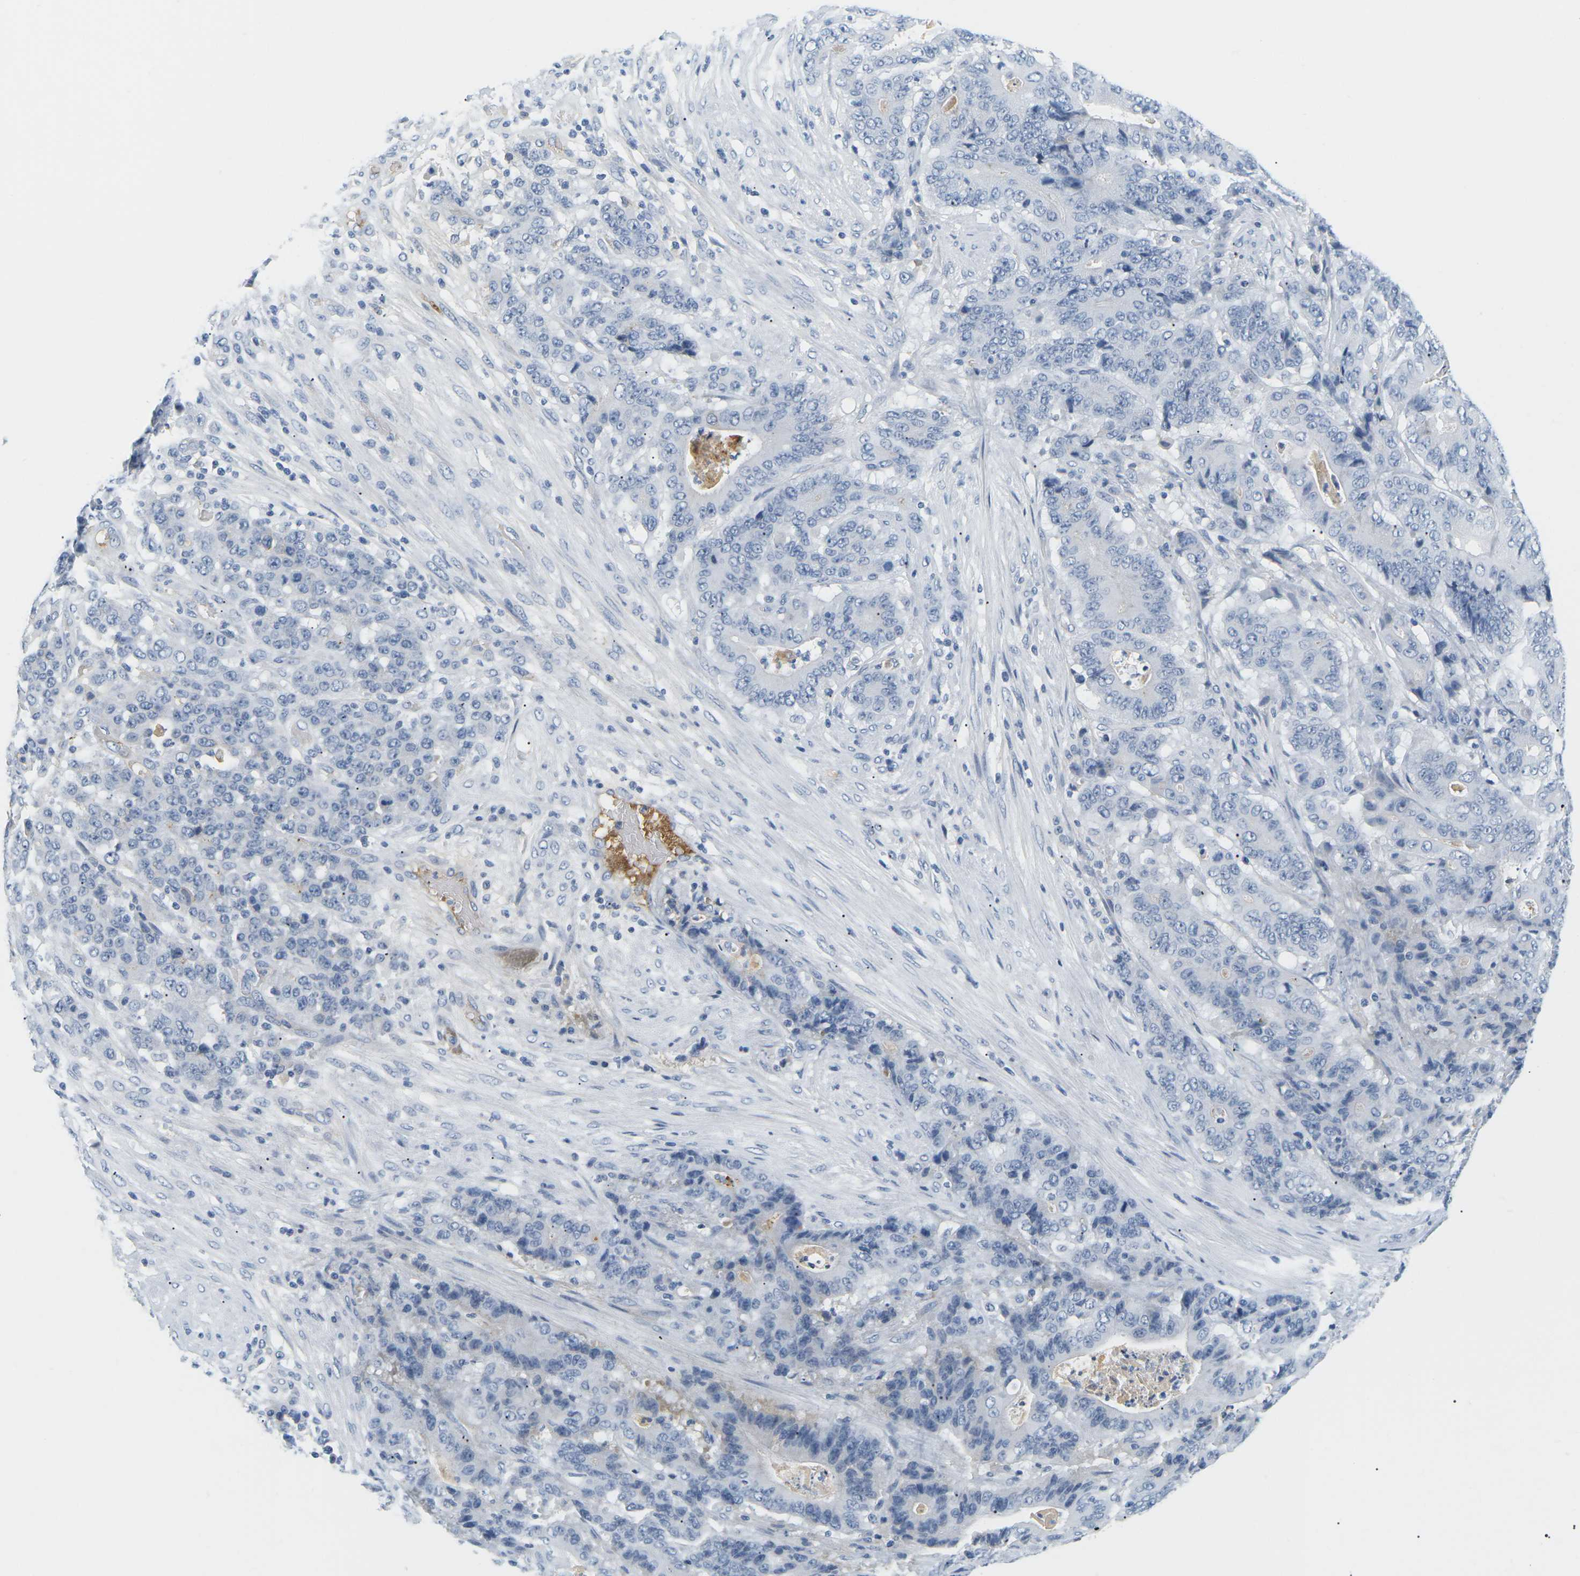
{"staining": {"intensity": "negative", "quantity": "none", "location": "none"}, "tissue": "stomach cancer", "cell_type": "Tumor cells", "image_type": "cancer", "snomed": [{"axis": "morphology", "description": "Adenocarcinoma, NOS"}, {"axis": "topography", "description": "Stomach"}], "caption": "A high-resolution photomicrograph shows immunohistochemistry staining of adenocarcinoma (stomach), which demonstrates no significant expression in tumor cells. (Stains: DAB immunohistochemistry (IHC) with hematoxylin counter stain, Microscopy: brightfield microscopy at high magnification).", "gene": "APOB", "patient": {"sex": "female", "age": 73}}